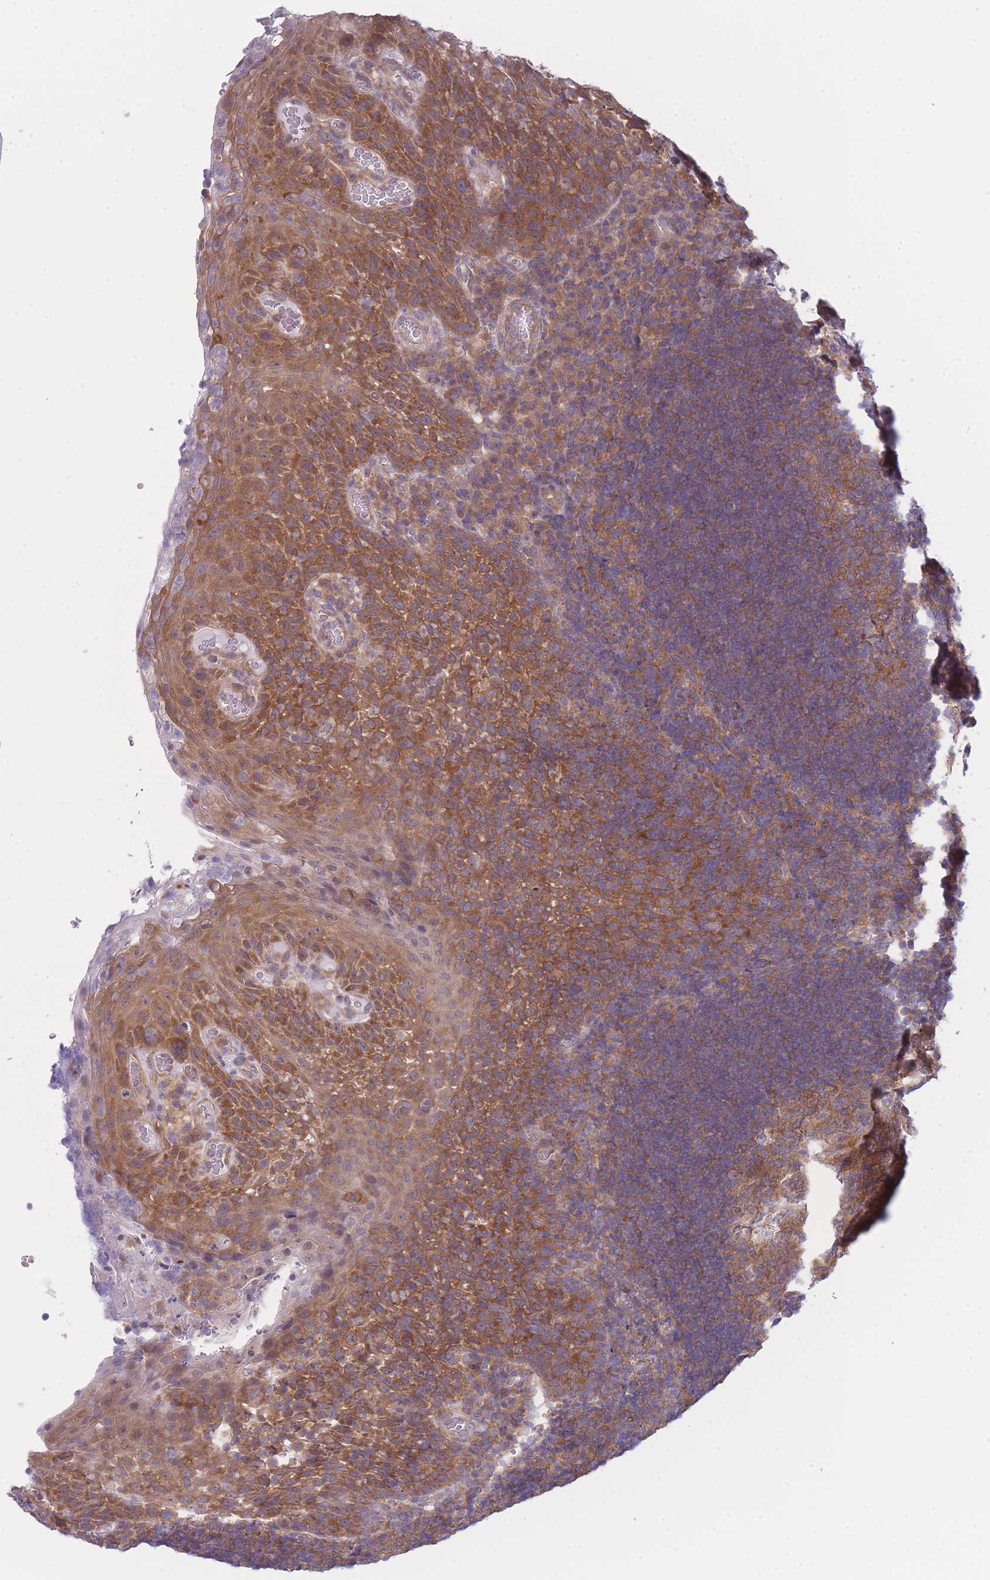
{"staining": {"intensity": "moderate", "quantity": ">75%", "location": "cytoplasmic/membranous"}, "tissue": "tonsil", "cell_type": "Germinal center cells", "image_type": "normal", "snomed": [{"axis": "morphology", "description": "Normal tissue, NOS"}, {"axis": "topography", "description": "Tonsil"}], "caption": "Immunohistochemistry of unremarkable human tonsil demonstrates medium levels of moderate cytoplasmic/membranous positivity in about >75% of germinal center cells.", "gene": "PFDN6", "patient": {"sex": "male", "age": 17}}